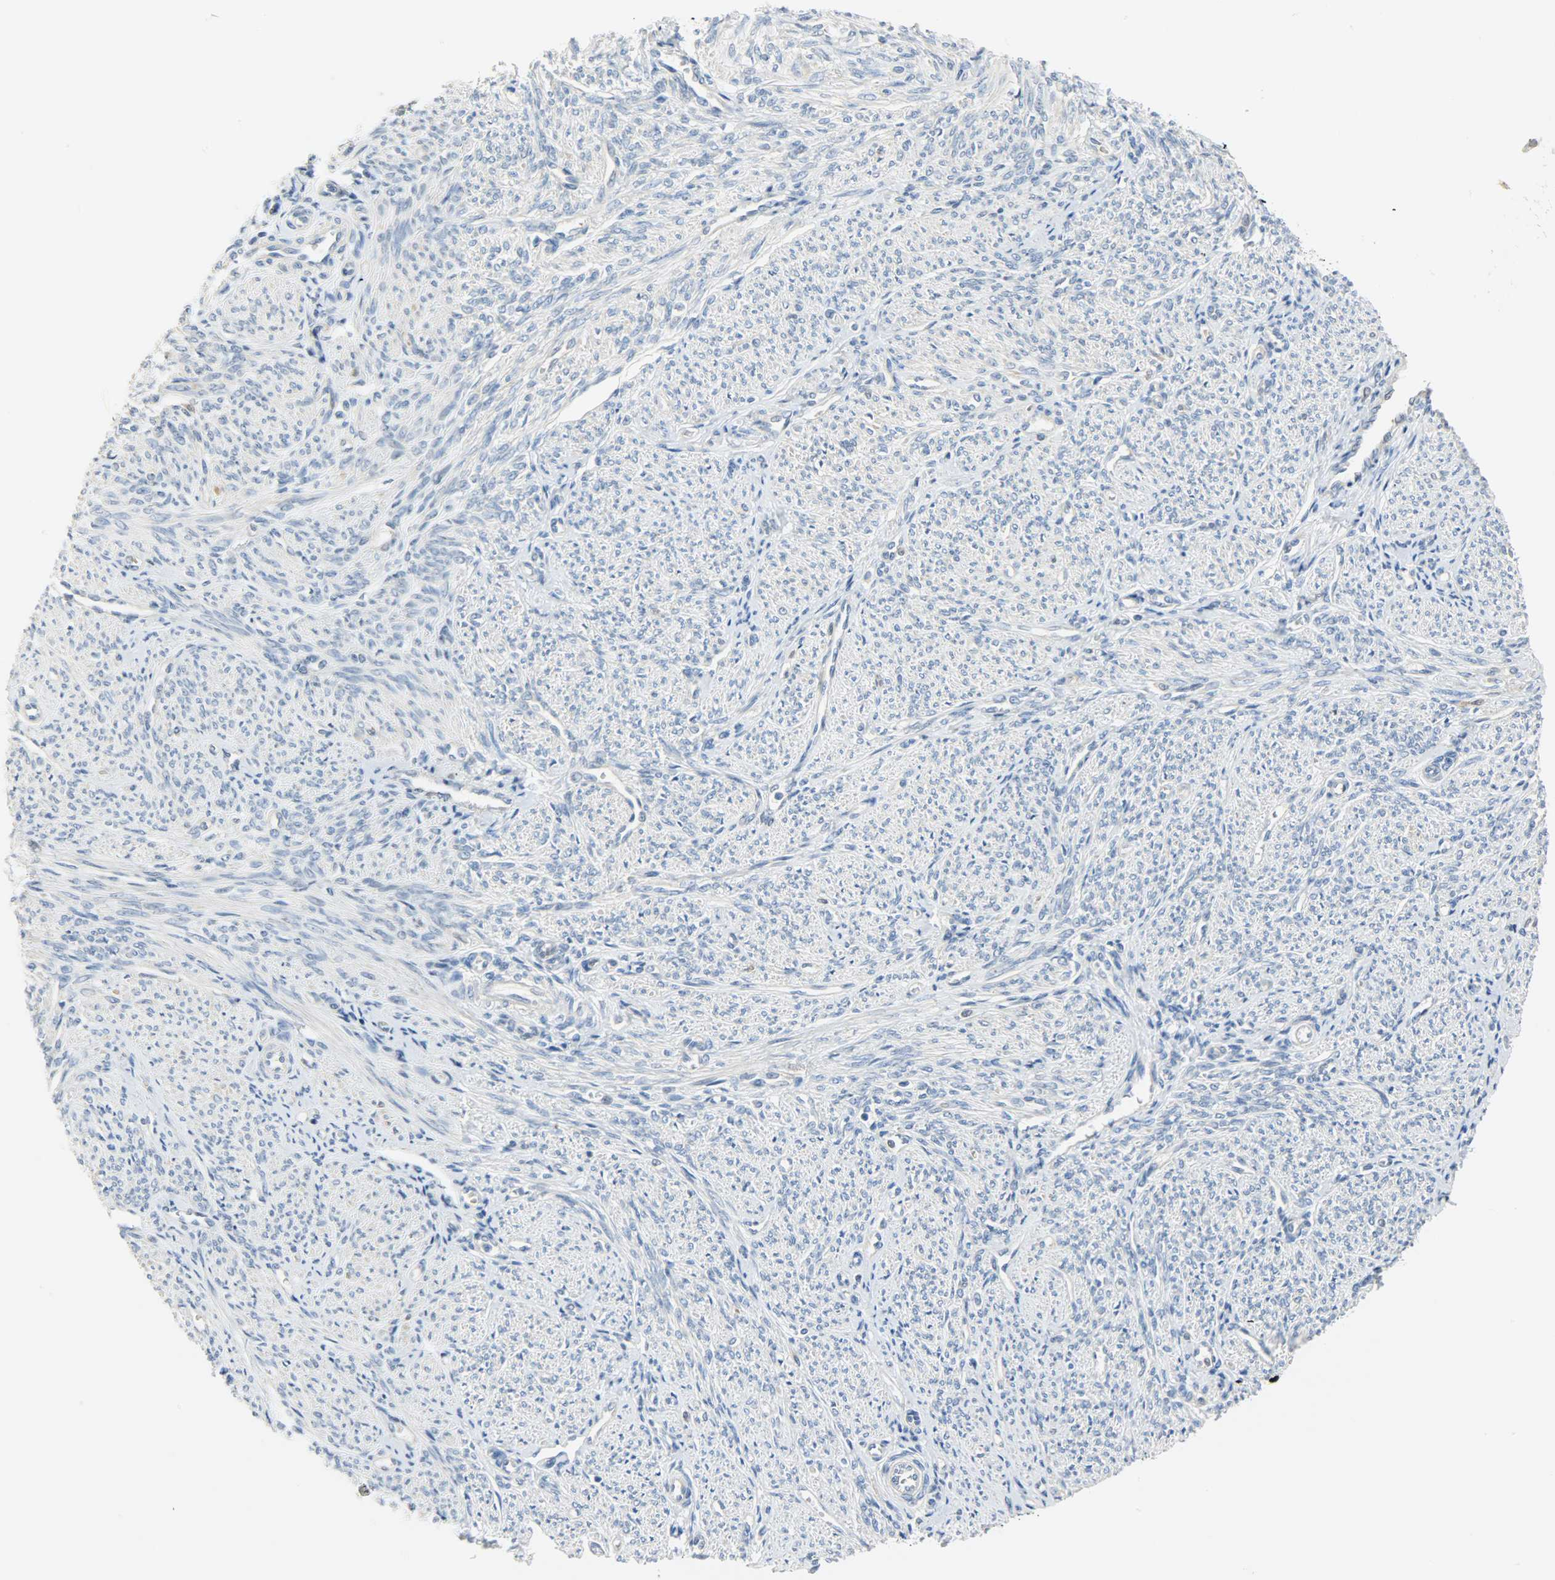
{"staining": {"intensity": "weak", "quantity": ">75%", "location": "cytoplasmic/membranous"}, "tissue": "smooth muscle", "cell_type": "Smooth muscle cells", "image_type": "normal", "snomed": [{"axis": "morphology", "description": "Normal tissue, NOS"}, {"axis": "topography", "description": "Smooth muscle"}], "caption": "About >75% of smooth muscle cells in unremarkable human smooth muscle reveal weak cytoplasmic/membranous protein positivity as visualized by brown immunohistochemical staining.", "gene": "EIF4EBP1", "patient": {"sex": "female", "age": 65}}